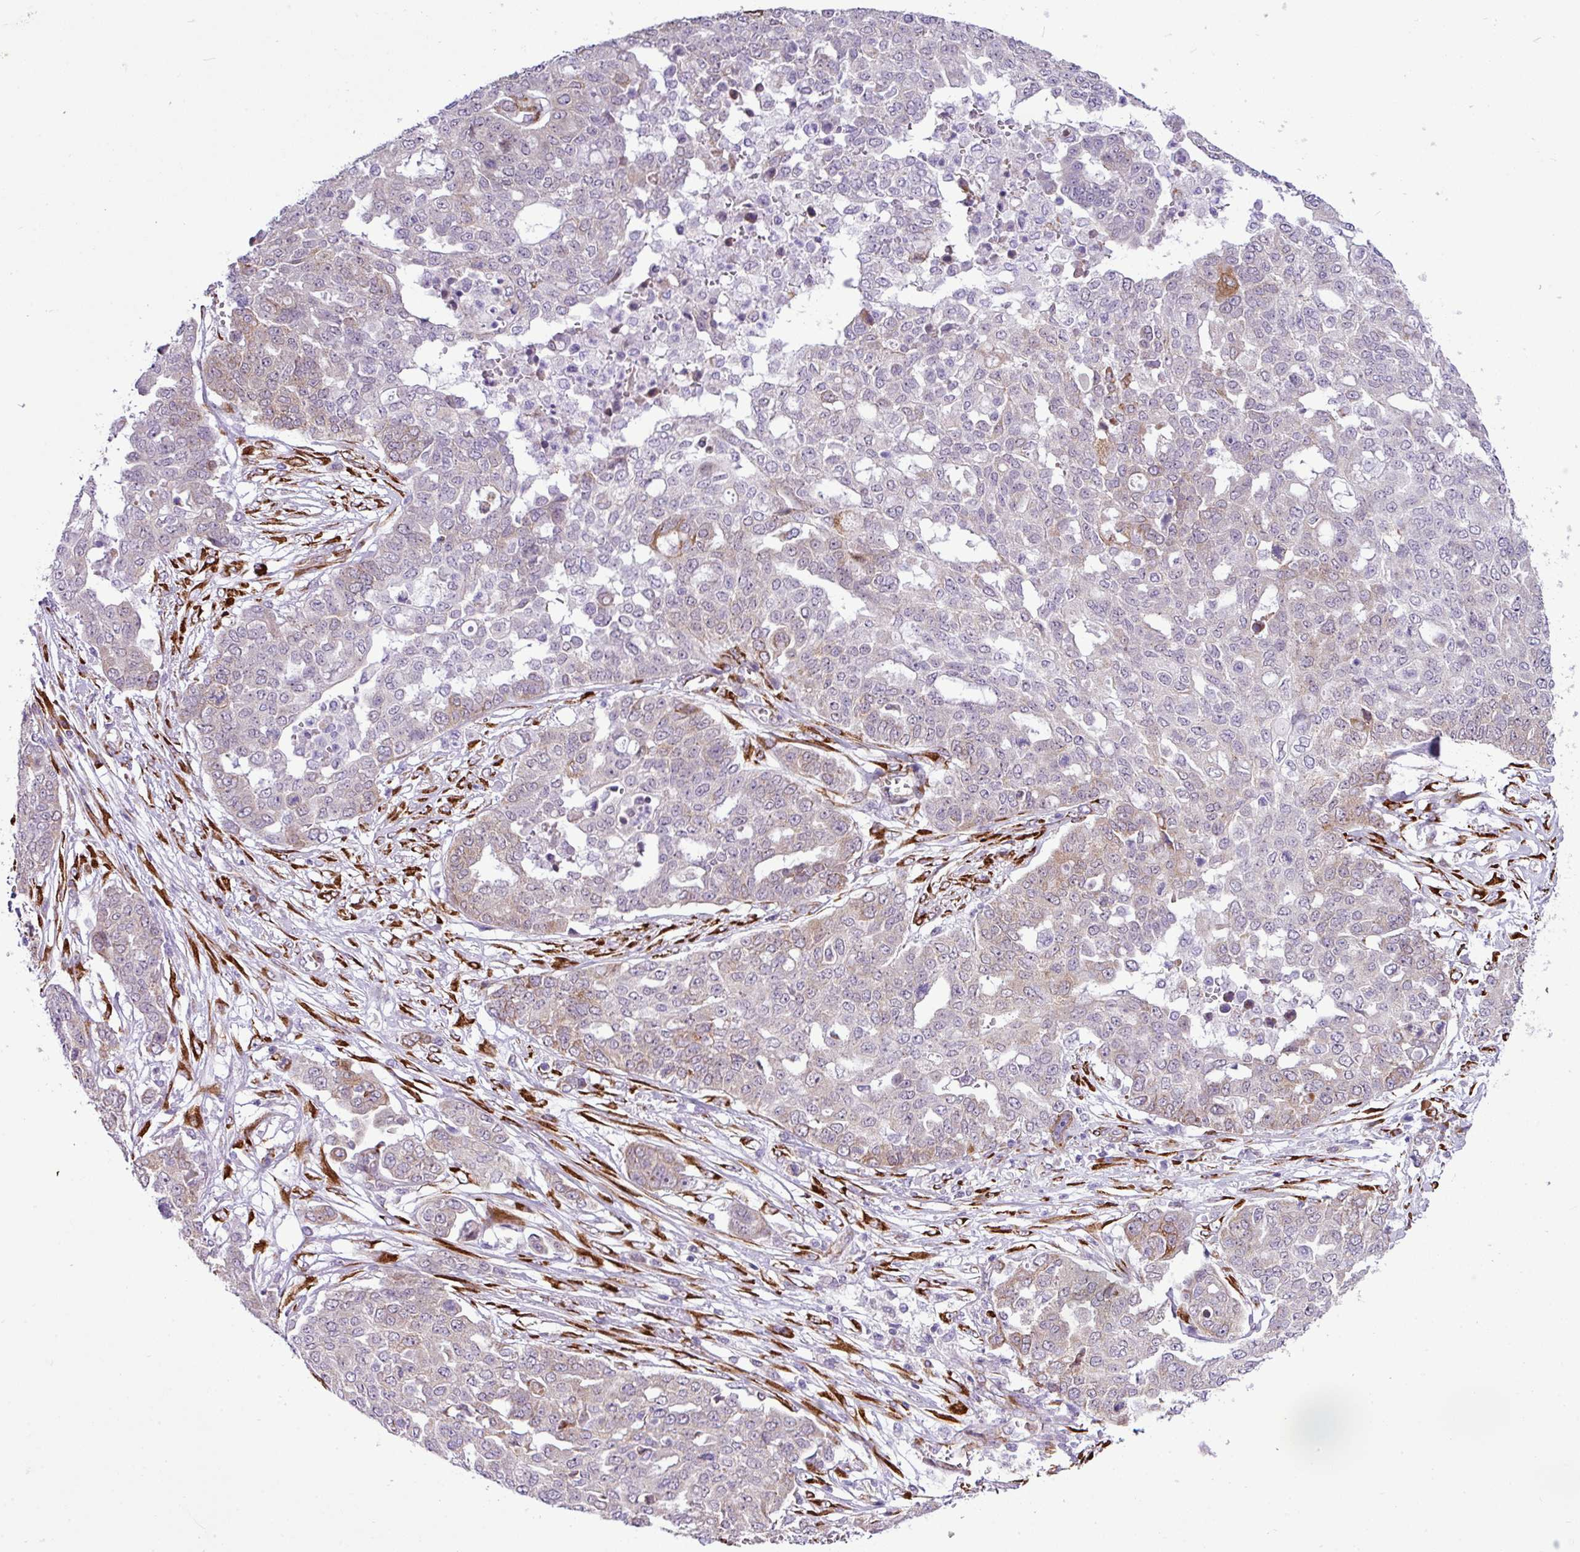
{"staining": {"intensity": "weak", "quantity": "<25%", "location": "cytoplasmic/membranous"}, "tissue": "ovarian cancer", "cell_type": "Tumor cells", "image_type": "cancer", "snomed": [{"axis": "morphology", "description": "Cystadenocarcinoma, serous, NOS"}, {"axis": "topography", "description": "Soft tissue"}, {"axis": "topography", "description": "Ovary"}], "caption": "Tumor cells are negative for protein expression in human ovarian cancer (serous cystadenocarcinoma).", "gene": "CFAP97", "patient": {"sex": "female", "age": 57}}